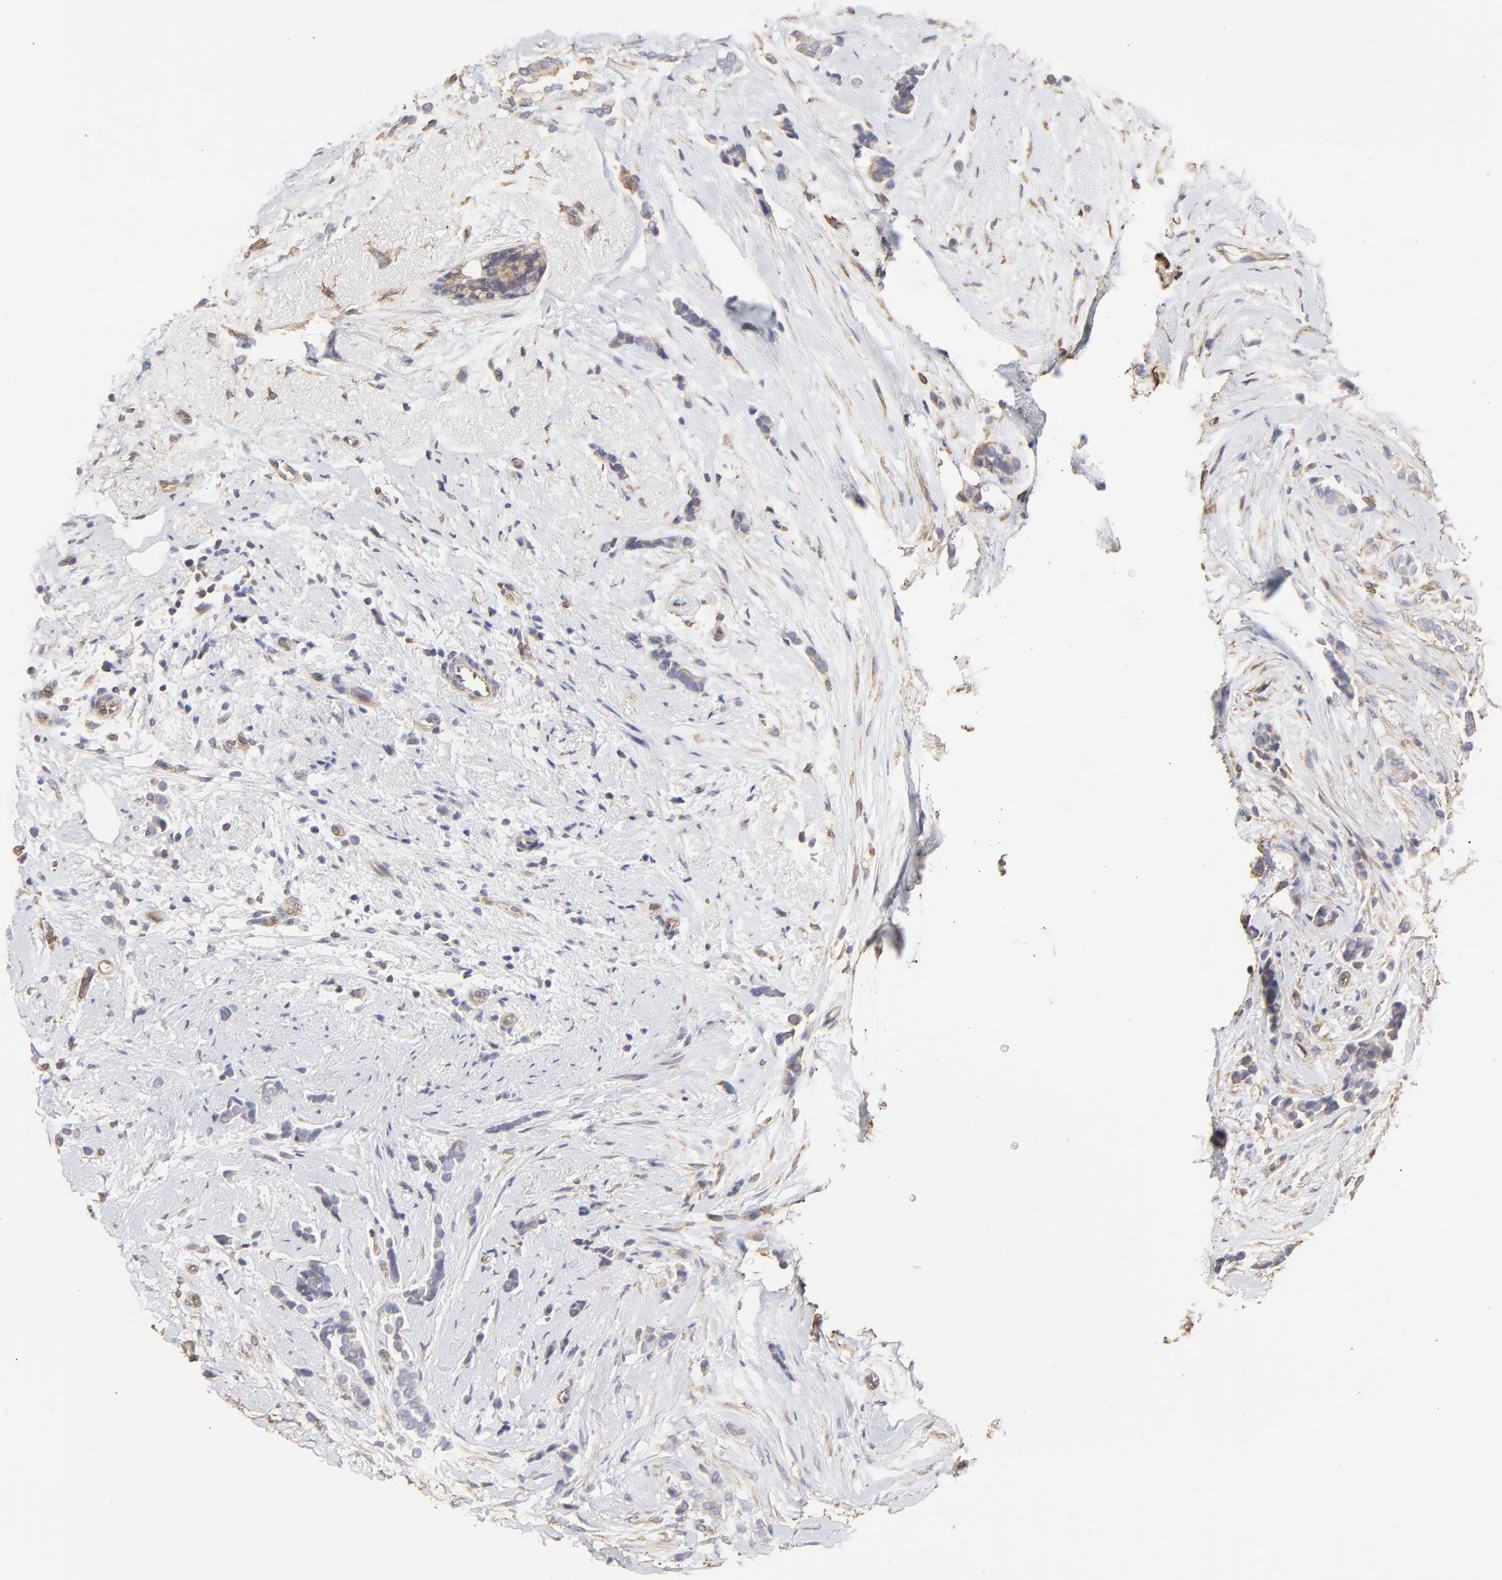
{"staining": {"intensity": "weak", "quantity": "25%-75%", "location": "cytoplasmic/membranous"}, "tissue": "breast cancer", "cell_type": "Tumor cells", "image_type": "cancer", "snomed": [{"axis": "morphology", "description": "Lobular carcinoma"}, {"axis": "topography", "description": "Breast"}], "caption": "A brown stain shows weak cytoplasmic/membranous staining of a protein in breast cancer (lobular carcinoma) tumor cells.", "gene": "LRCH2", "patient": {"sex": "female", "age": 56}}